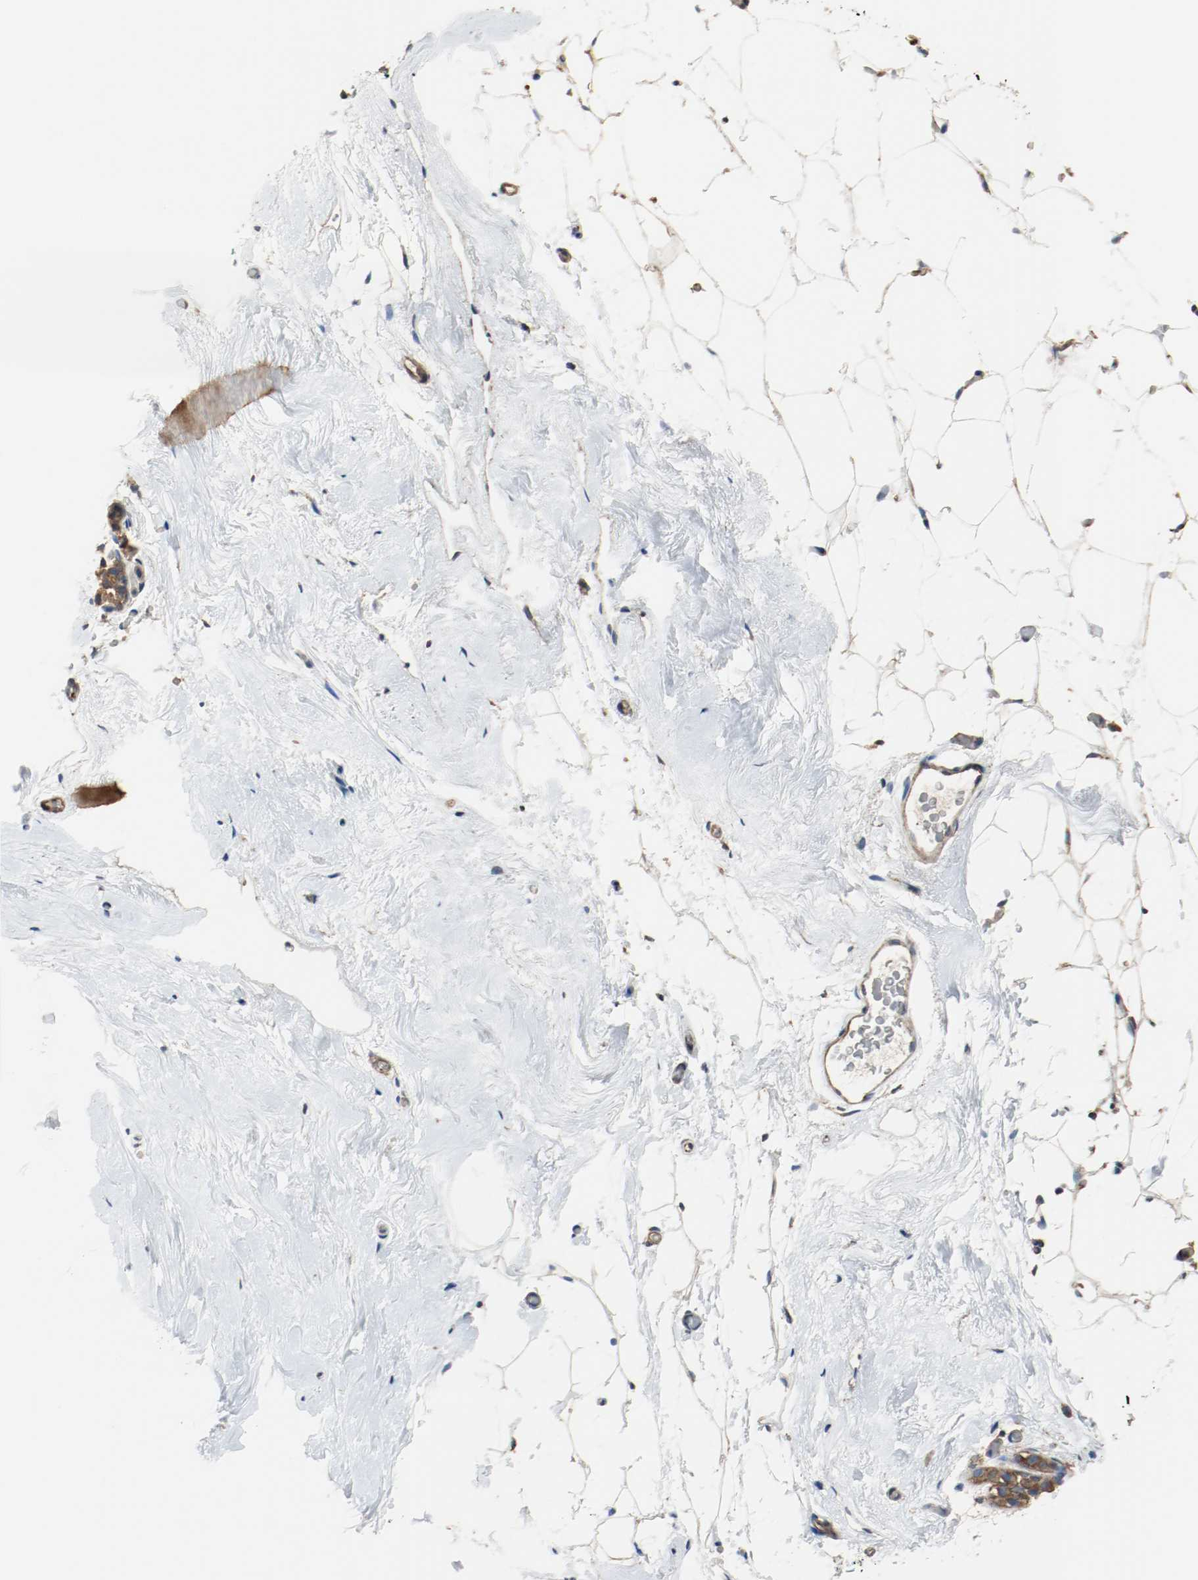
{"staining": {"intensity": "moderate", "quantity": ">75%", "location": "cytoplasmic/membranous"}, "tissue": "breast", "cell_type": "Adipocytes", "image_type": "normal", "snomed": [{"axis": "morphology", "description": "Normal tissue, NOS"}, {"axis": "topography", "description": "Breast"}], "caption": "Immunohistochemical staining of normal human breast reveals medium levels of moderate cytoplasmic/membranous staining in approximately >75% of adipocytes. Nuclei are stained in blue.", "gene": "TUBA3D", "patient": {"sex": "female", "age": 75}}